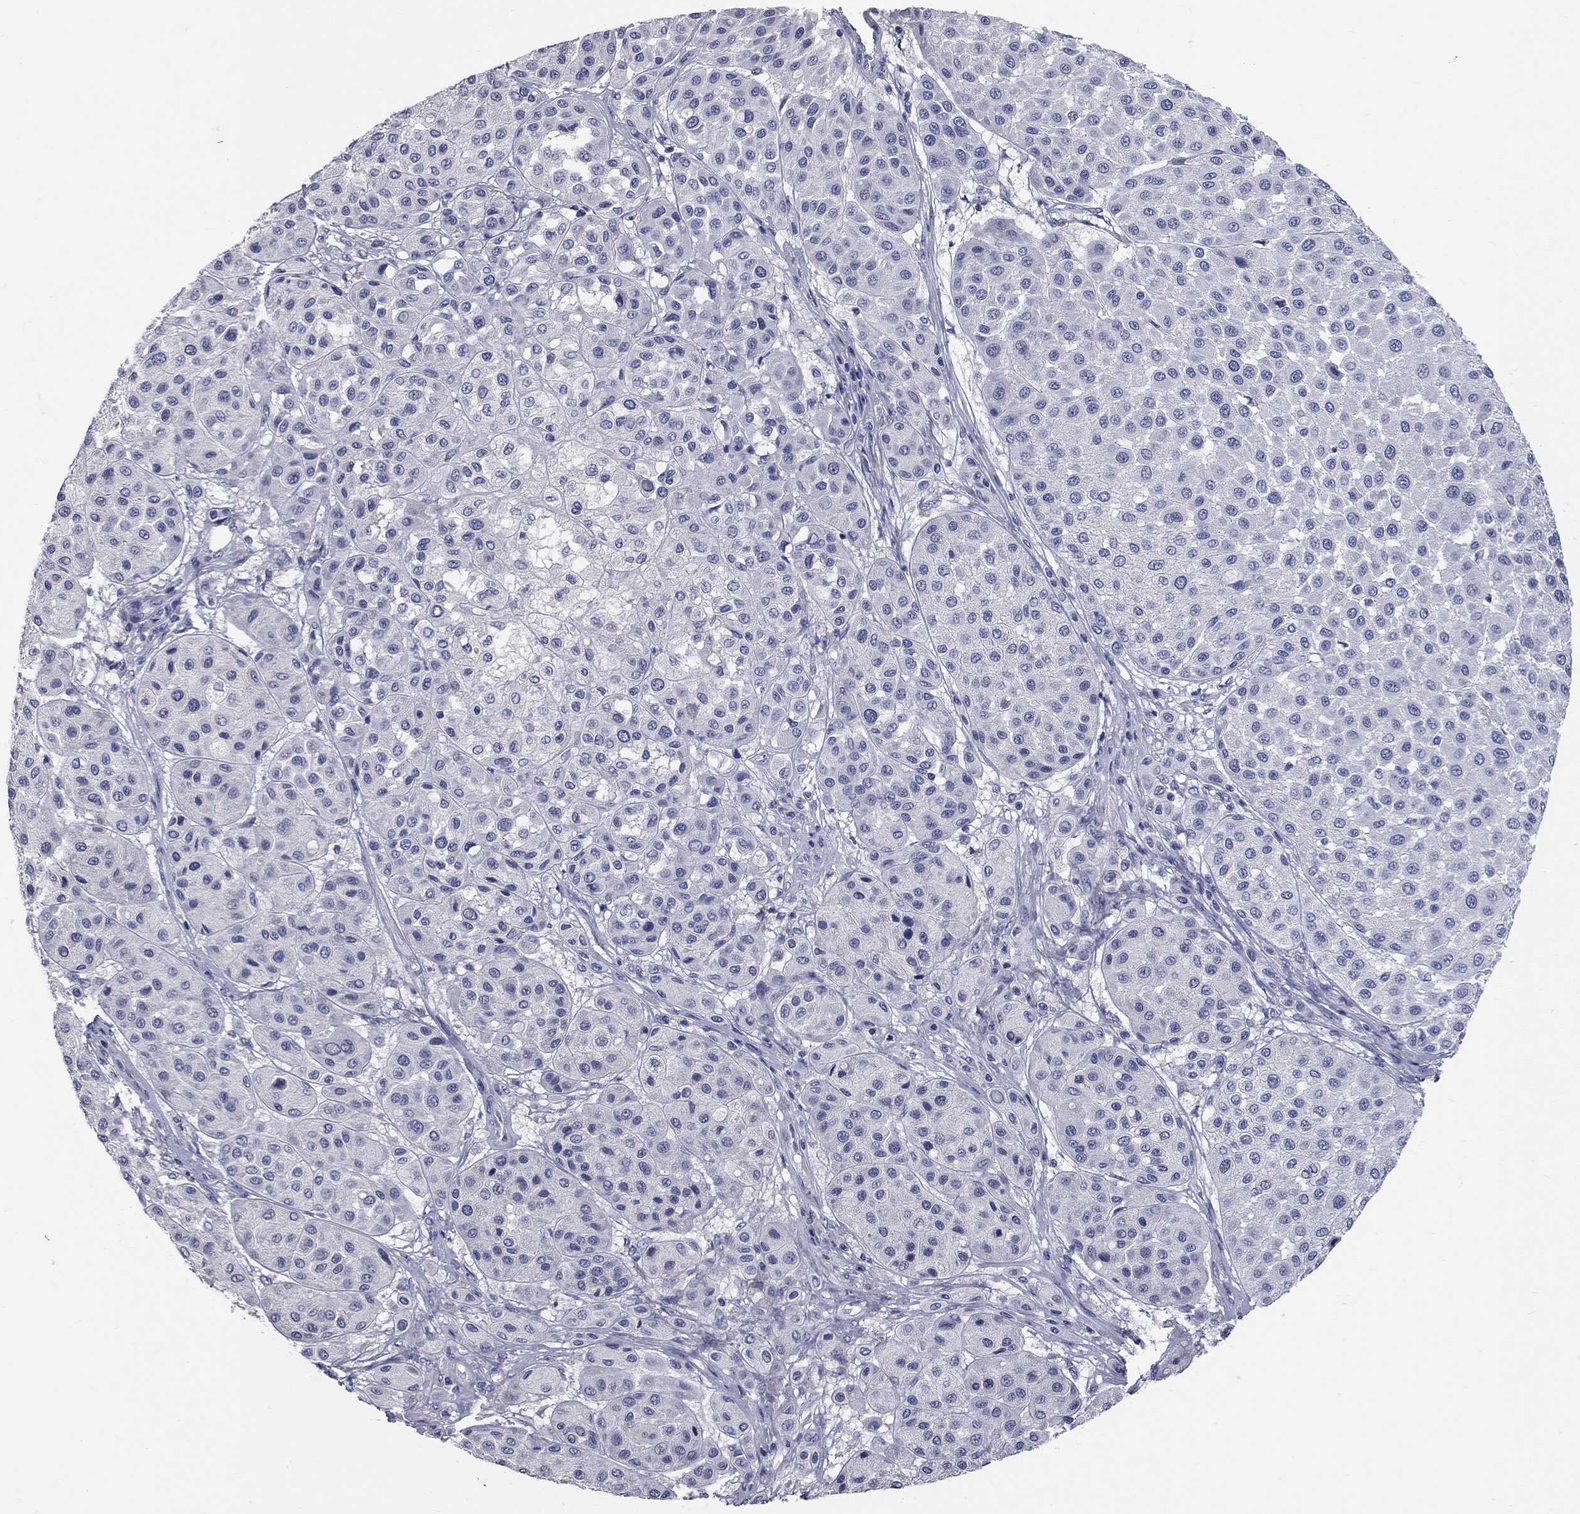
{"staining": {"intensity": "negative", "quantity": "none", "location": "none"}, "tissue": "melanoma", "cell_type": "Tumor cells", "image_type": "cancer", "snomed": [{"axis": "morphology", "description": "Malignant melanoma, Metastatic site"}, {"axis": "topography", "description": "Smooth muscle"}], "caption": "Immunohistochemical staining of human malignant melanoma (metastatic site) shows no significant expression in tumor cells.", "gene": "SYT12", "patient": {"sex": "male", "age": 41}}